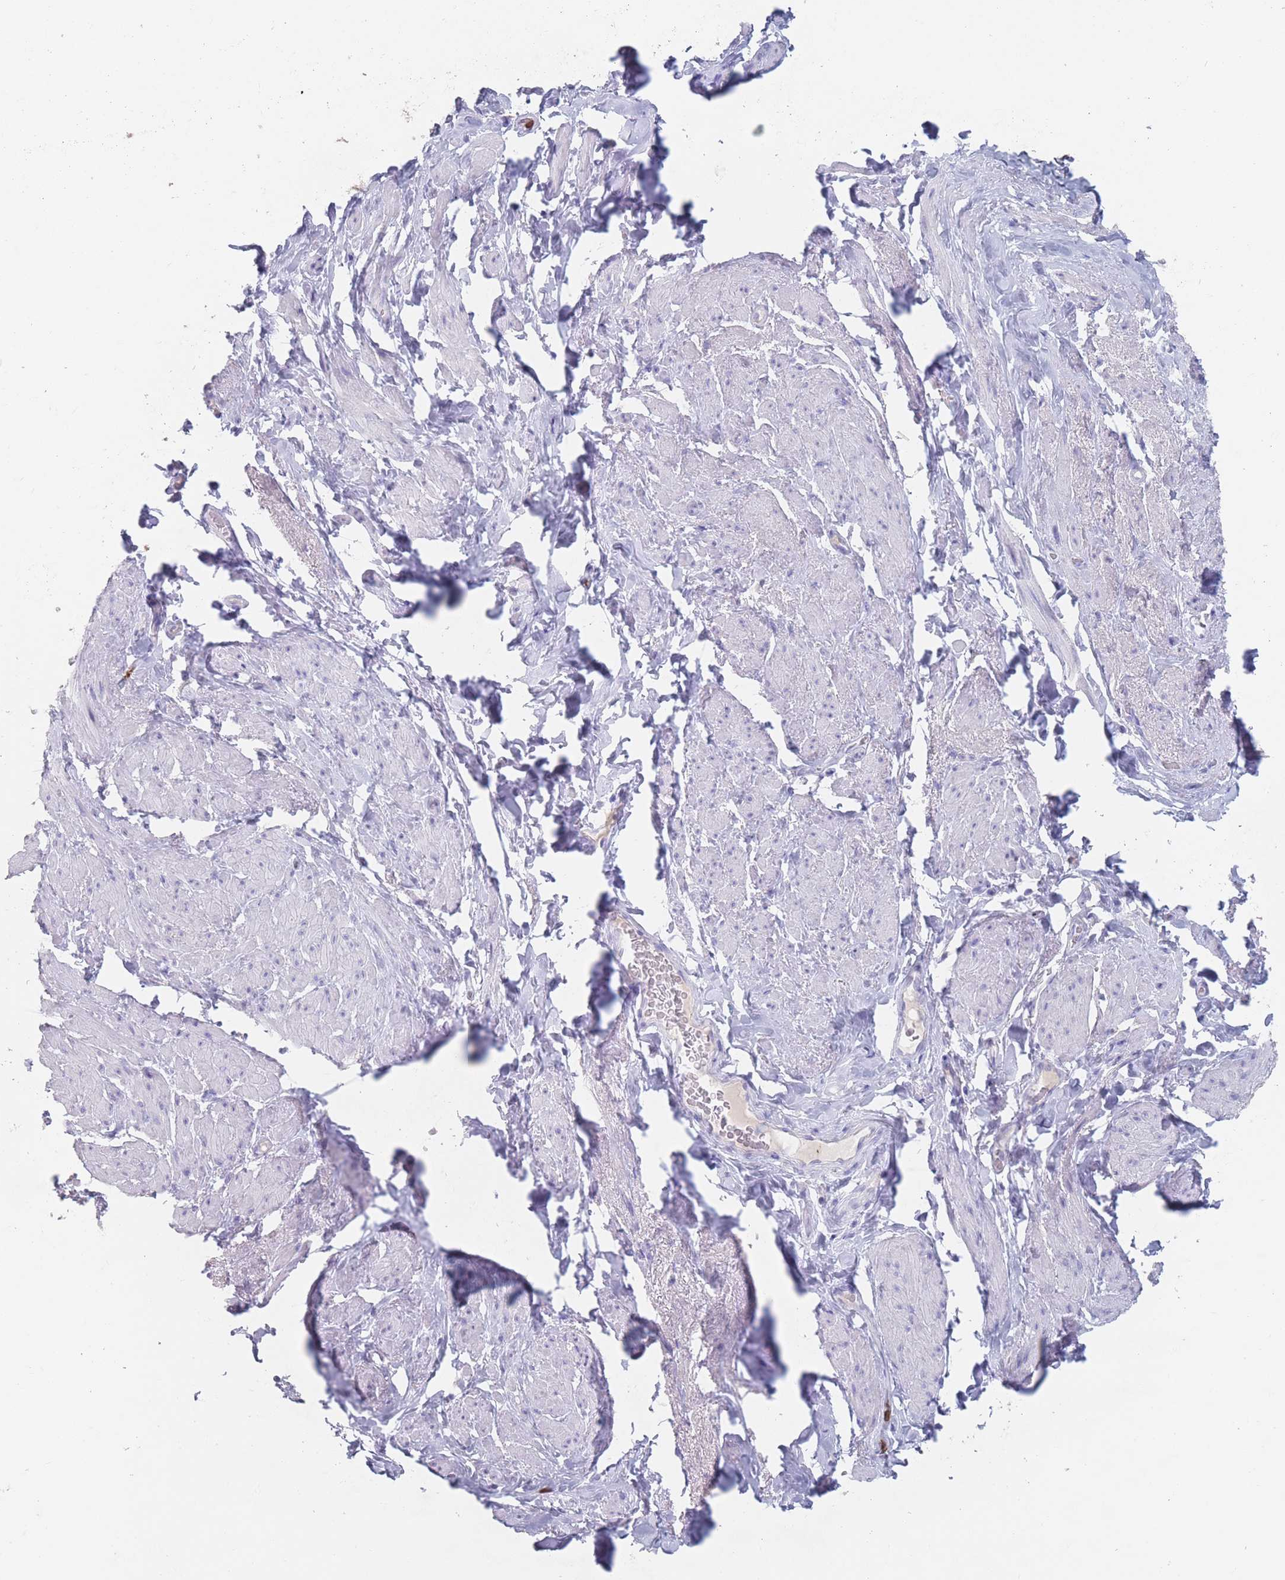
{"staining": {"intensity": "negative", "quantity": "none", "location": "none"}, "tissue": "smooth muscle", "cell_type": "Smooth muscle cells", "image_type": "normal", "snomed": [{"axis": "morphology", "description": "Normal tissue, NOS"}, {"axis": "topography", "description": "Smooth muscle"}, {"axis": "topography", "description": "Peripheral nerve tissue"}], "caption": "Immunohistochemistry photomicrograph of benign human smooth muscle stained for a protein (brown), which shows no positivity in smooth muscle cells.", "gene": "ATP1A3", "patient": {"sex": "male", "age": 69}}